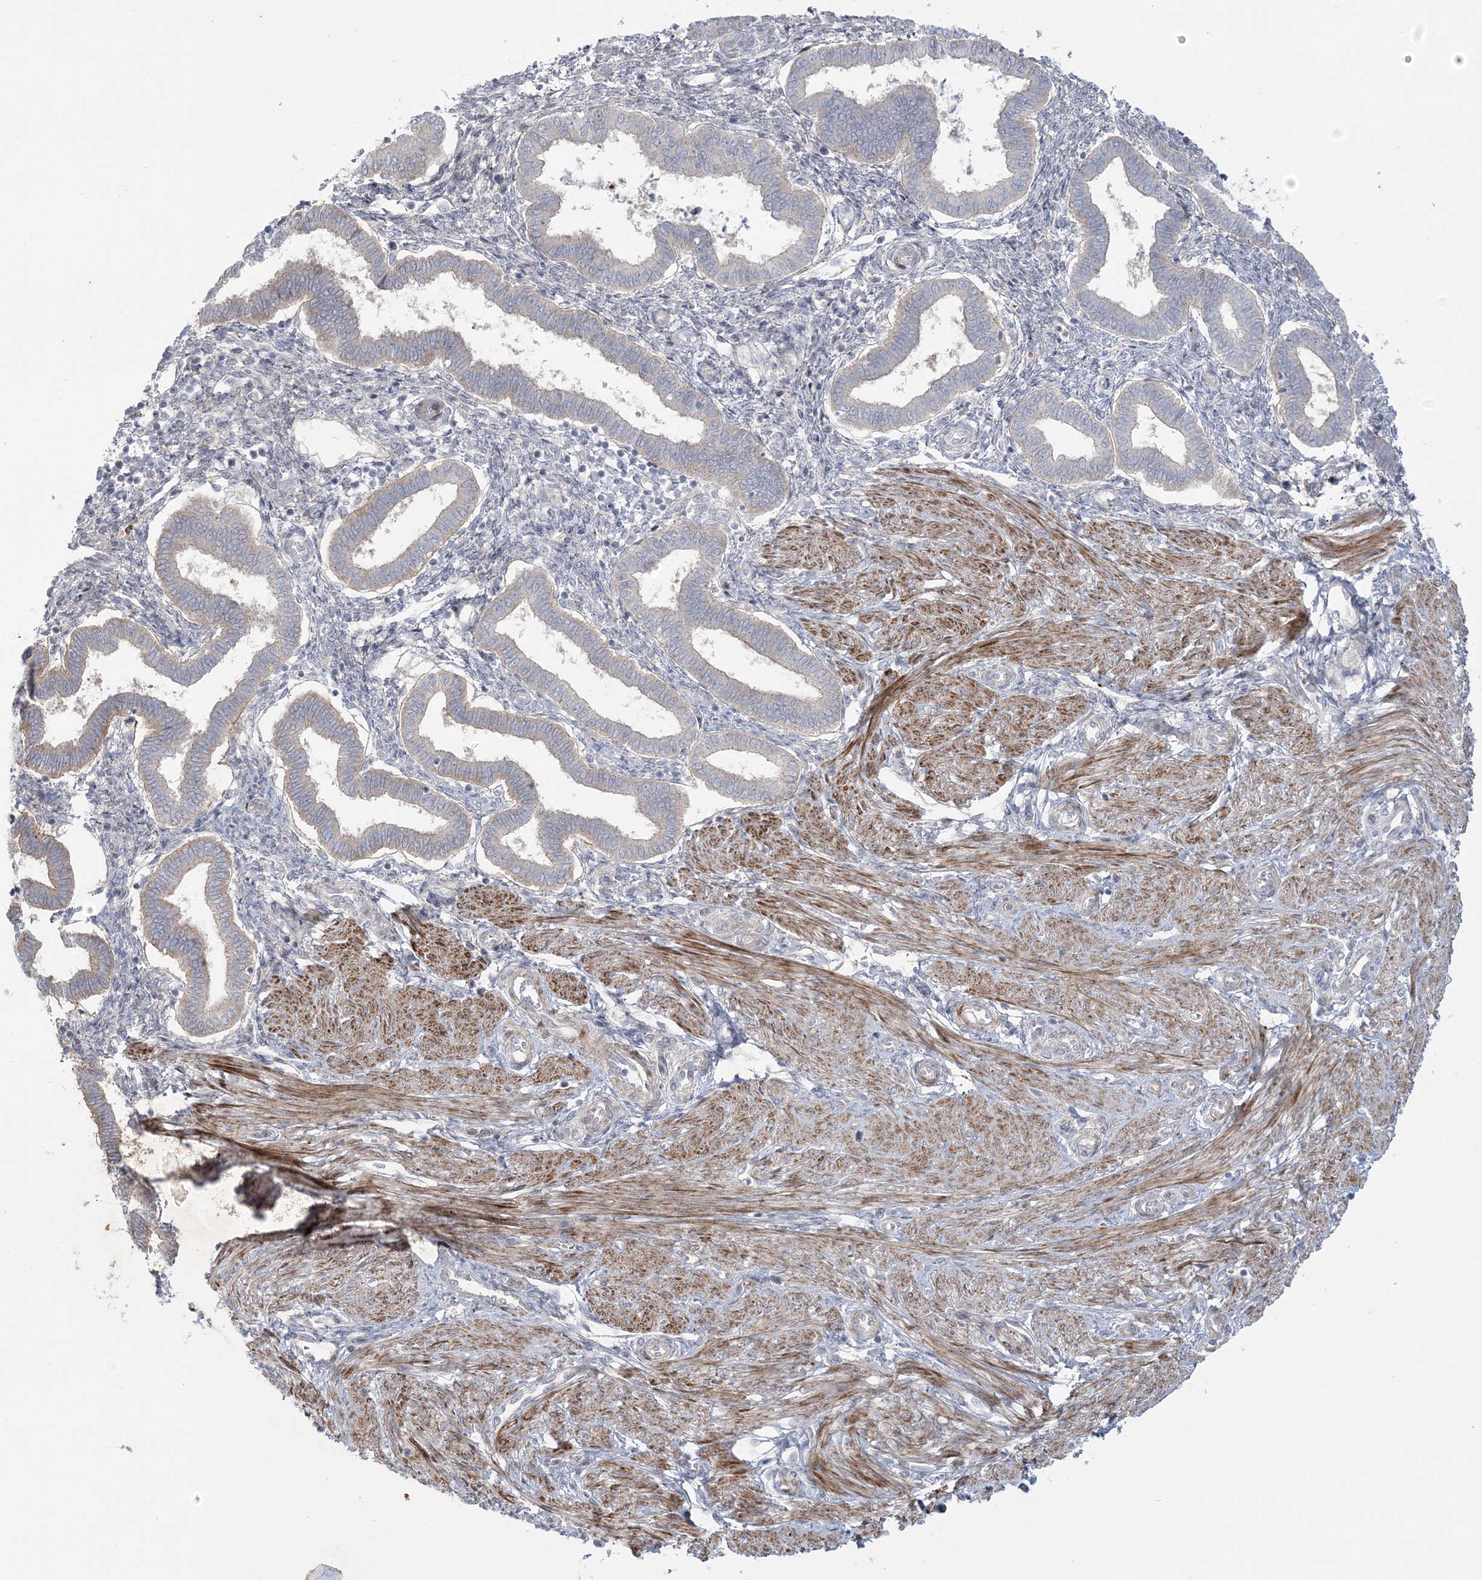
{"staining": {"intensity": "moderate", "quantity": "25%-75%", "location": "cytoplasmic/membranous"}, "tissue": "endometrium", "cell_type": "Cells in endometrial stroma", "image_type": "normal", "snomed": [{"axis": "morphology", "description": "Normal tissue, NOS"}, {"axis": "topography", "description": "Endometrium"}], "caption": "Protein staining by immunohistochemistry (IHC) shows moderate cytoplasmic/membranous staining in approximately 25%-75% of cells in endometrial stroma in benign endometrium. Immunohistochemistry stains the protein in brown and the nuclei are stained blue.", "gene": "NUDT9", "patient": {"sex": "female", "age": 24}}